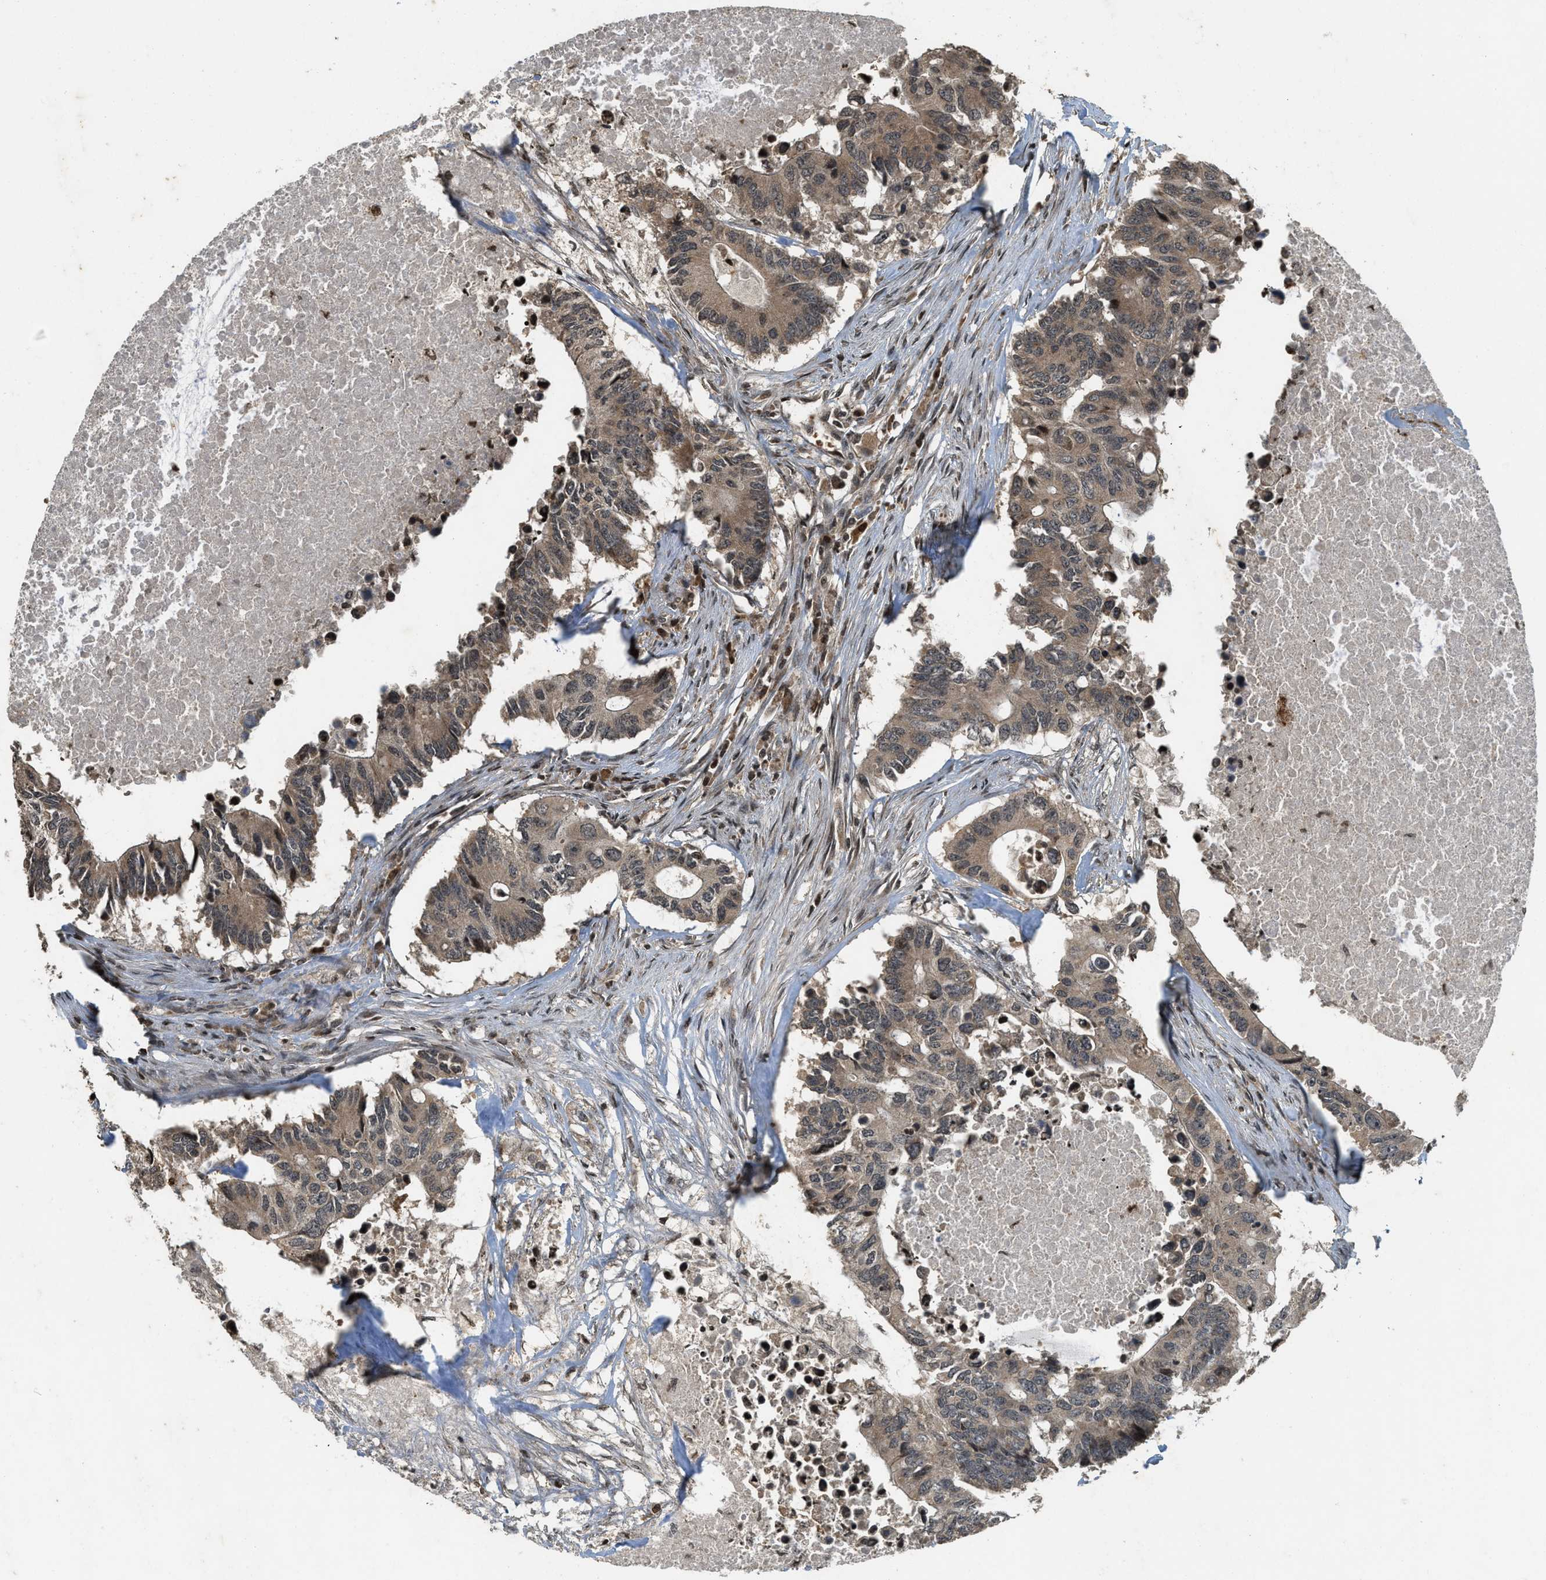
{"staining": {"intensity": "moderate", "quantity": ">75%", "location": "cytoplasmic/membranous,nuclear"}, "tissue": "colorectal cancer", "cell_type": "Tumor cells", "image_type": "cancer", "snomed": [{"axis": "morphology", "description": "Adenocarcinoma, NOS"}, {"axis": "topography", "description": "Colon"}], "caption": "Tumor cells show medium levels of moderate cytoplasmic/membranous and nuclear positivity in about >75% of cells in colorectal adenocarcinoma. (DAB IHC, brown staining for protein, blue staining for nuclei).", "gene": "SIAH1", "patient": {"sex": "male", "age": 71}}